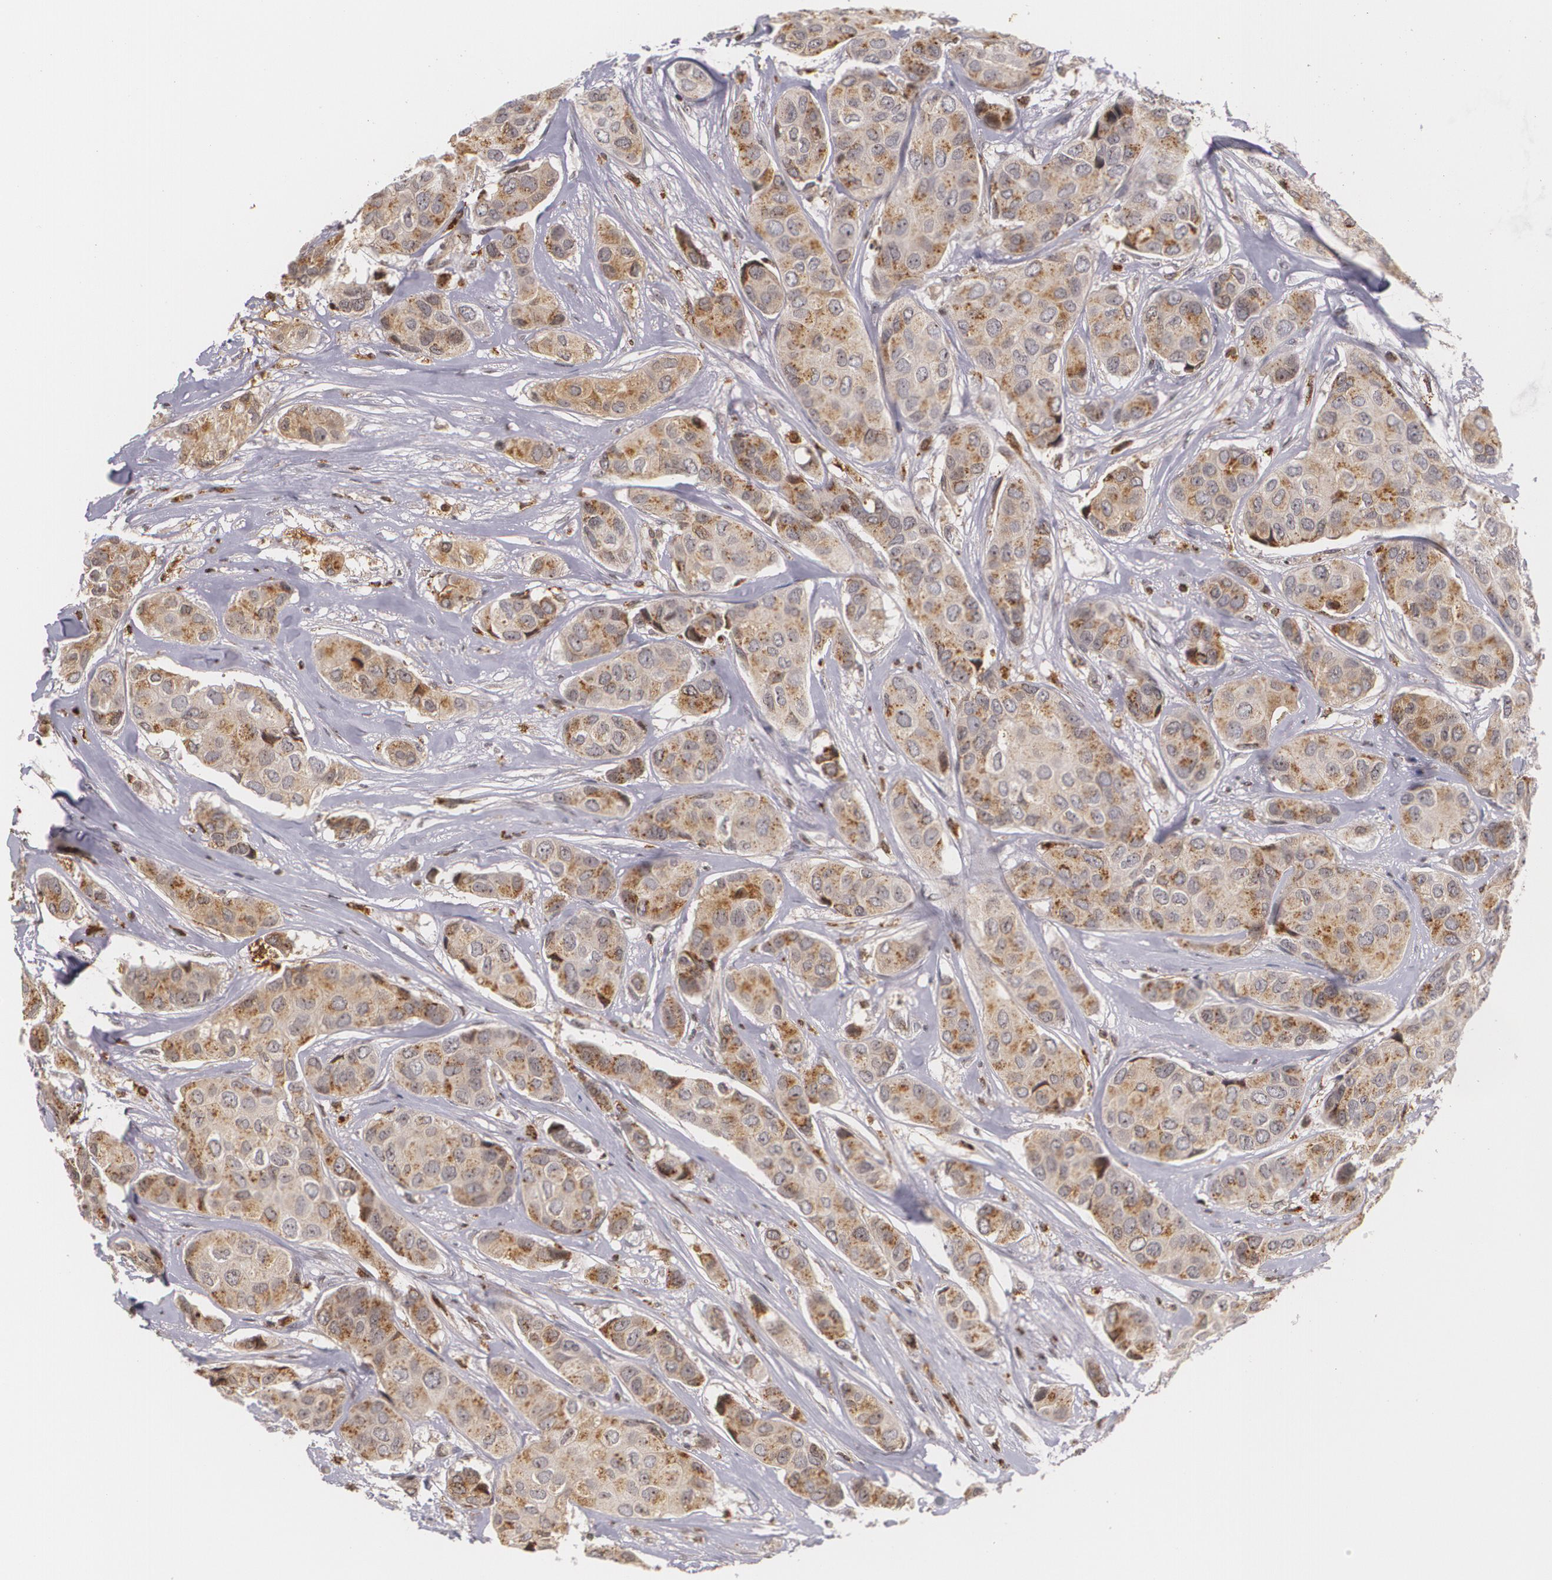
{"staining": {"intensity": "moderate", "quantity": "25%-75%", "location": "cytoplasmic/membranous"}, "tissue": "breast cancer", "cell_type": "Tumor cells", "image_type": "cancer", "snomed": [{"axis": "morphology", "description": "Duct carcinoma"}, {"axis": "topography", "description": "Breast"}], "caption": "Immunohistochemistry (IHC) of intraductal carcinoma (breast) shows medium levels of moderate cytoplasmic/membranous expression in approximately 25%-75% of tumor cells.", "gene": "VAV3", "patient": {"sex": "female", "age": 68}}